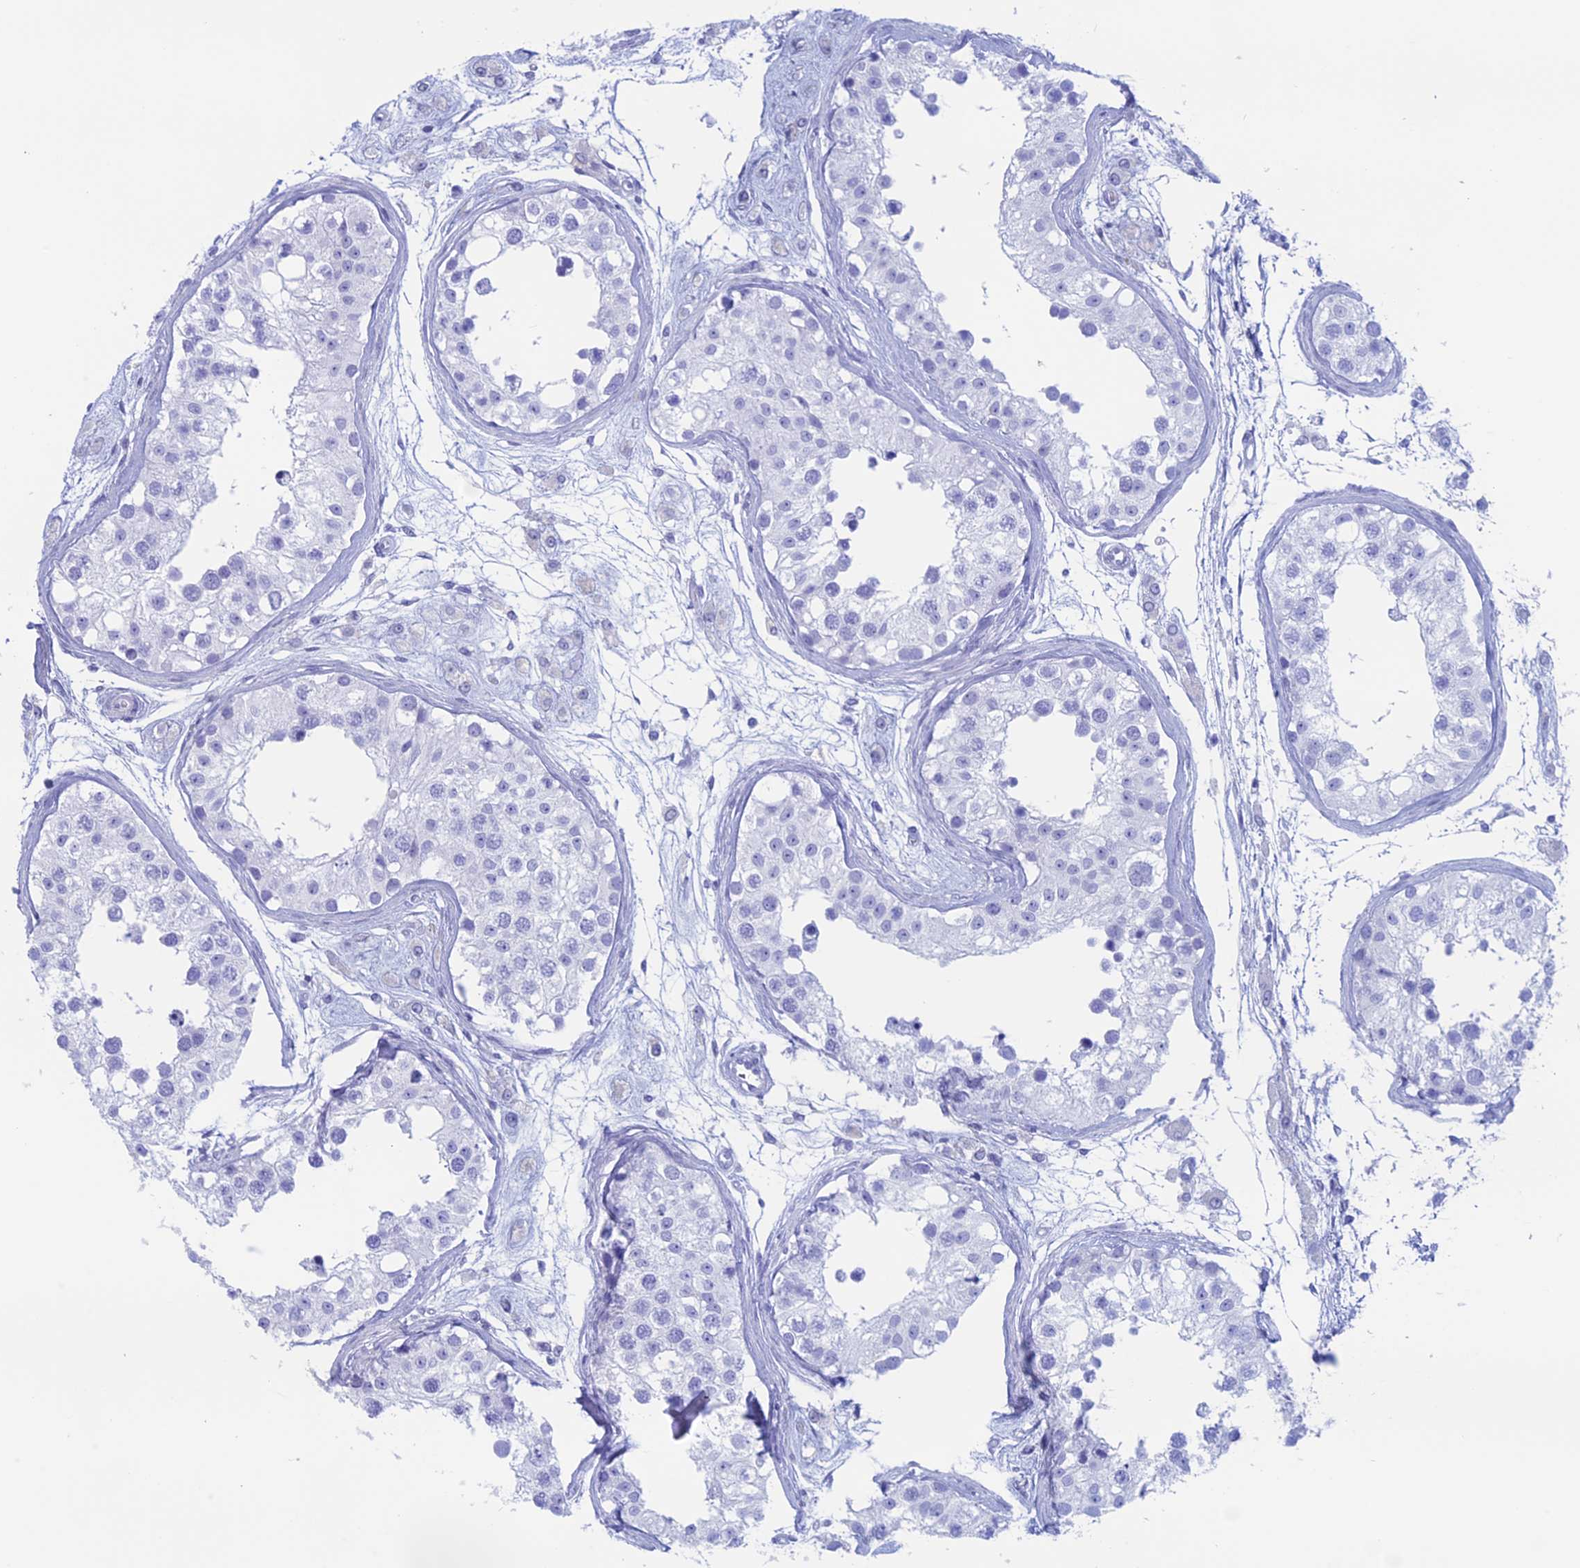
{"staining": {"intensity": "negative", "quantity": "none", "location": "none"}, "tissue": "testis", "cell_type": "Cells in seminiferous ducts", "image_type": "normal", "snomed": [{"axis": "morphology", "description": "Normal tissue, NOS"}, {"axis": "morphology", "description": "Adenocarcinoma, metastatic, NOS"}, {"axis": "topography", "description": "Testis"}], "caption": "Cells in seminiferous ducts show no significant protein positivity in normal testis. (Stains: DAB immunohistochemistry (IHC) with hematoxylin counter stain, Microscopy: brightfield microscopy at high magnification).", "gene": "RP1", "patient": {"sex": "male", "age": 26}}